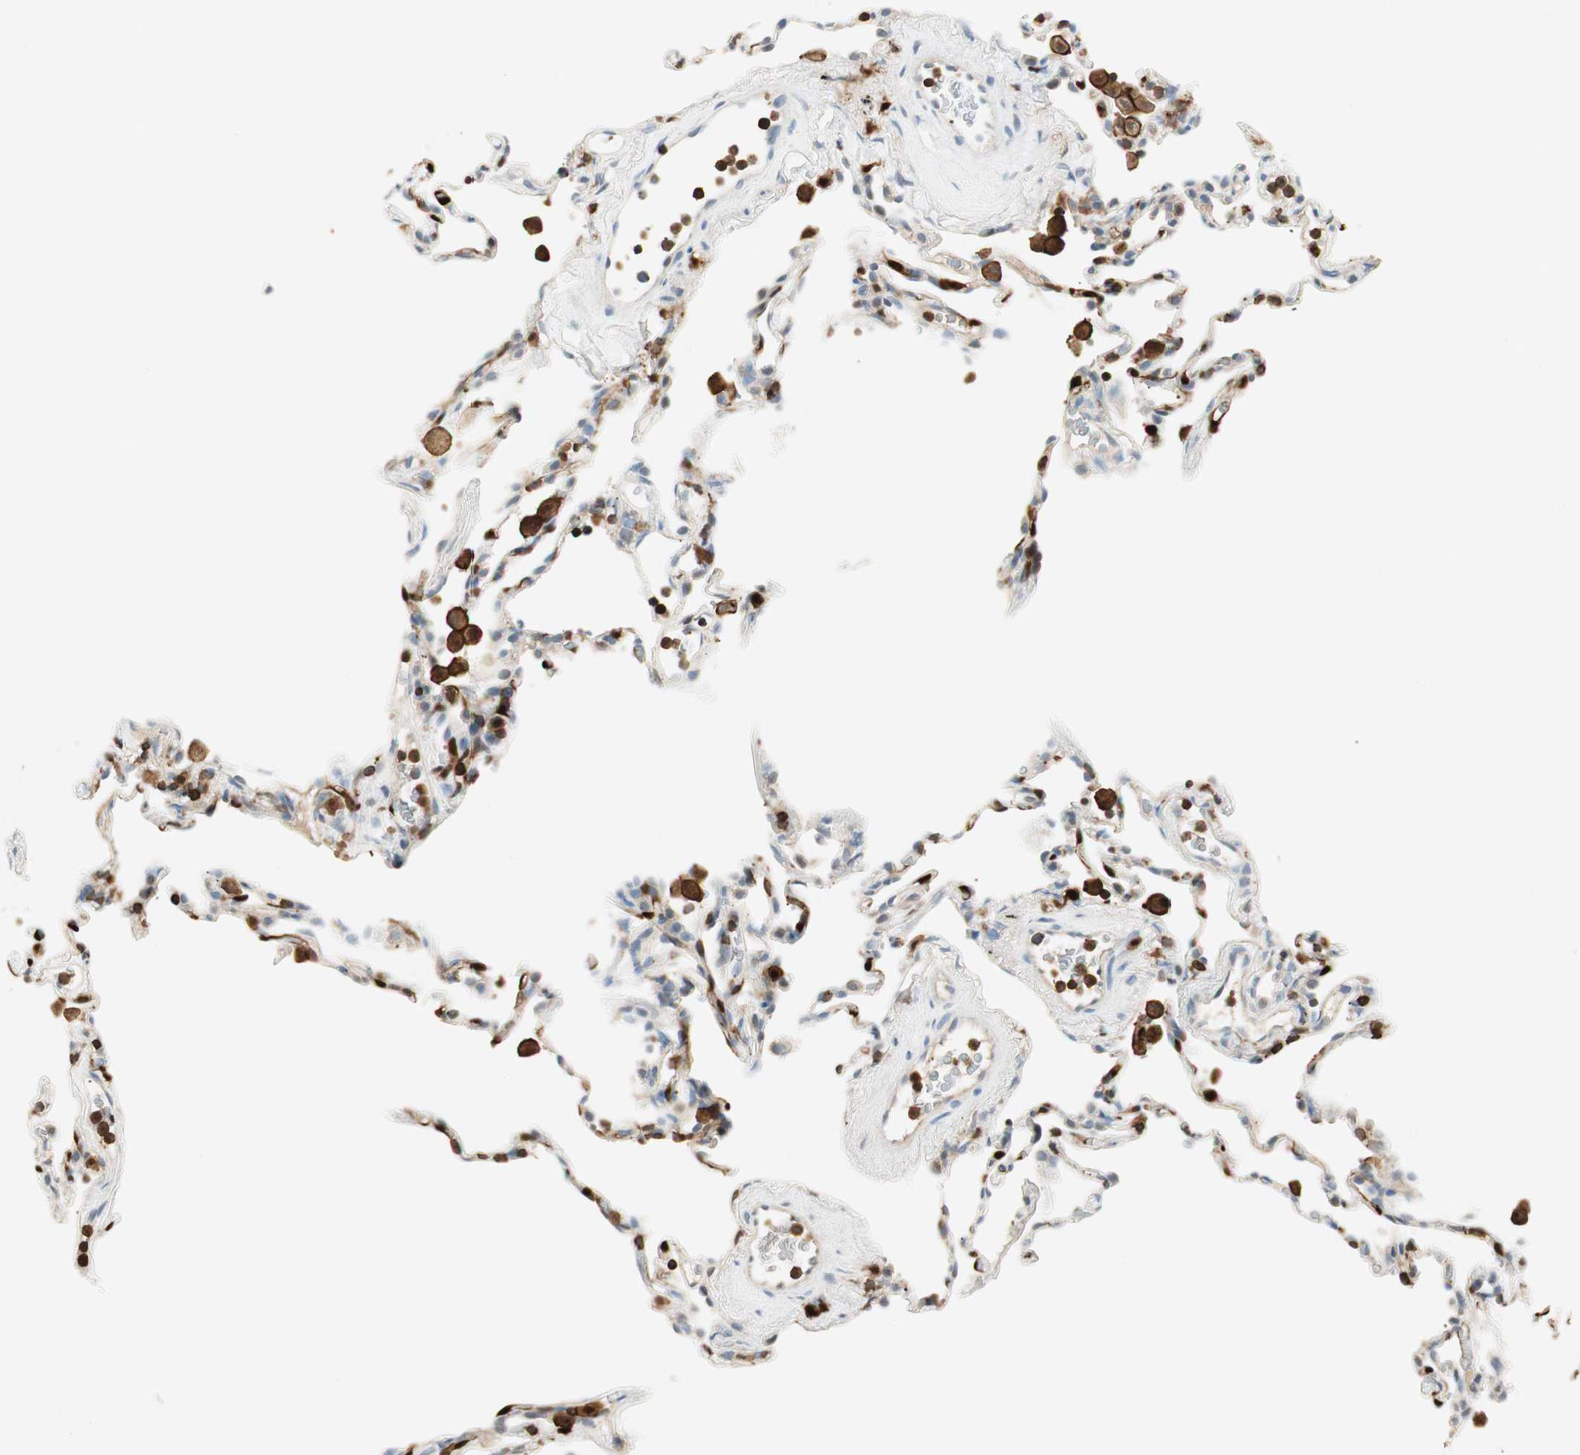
{"staining": {"intensity": "strong", "quantity": ">75%", "location": "cytoplasmic/membranous"}, "tissue": "lung", "cell_type": "Alveolar cells", "image_type": "normal", "snomed": [{"axis": "morphology", "description": "Normal tissue, NOS"}, {"axis": "topography", "description": "Lung"}], "caption": "The image displays immunohistochemical staining of benign lung. There is strong cytoplasmic/membranous expression is identified in approximately >75% of alveolar cells.", "gene": "HPGD", "patient": {"sex": "male", "age": 59}}